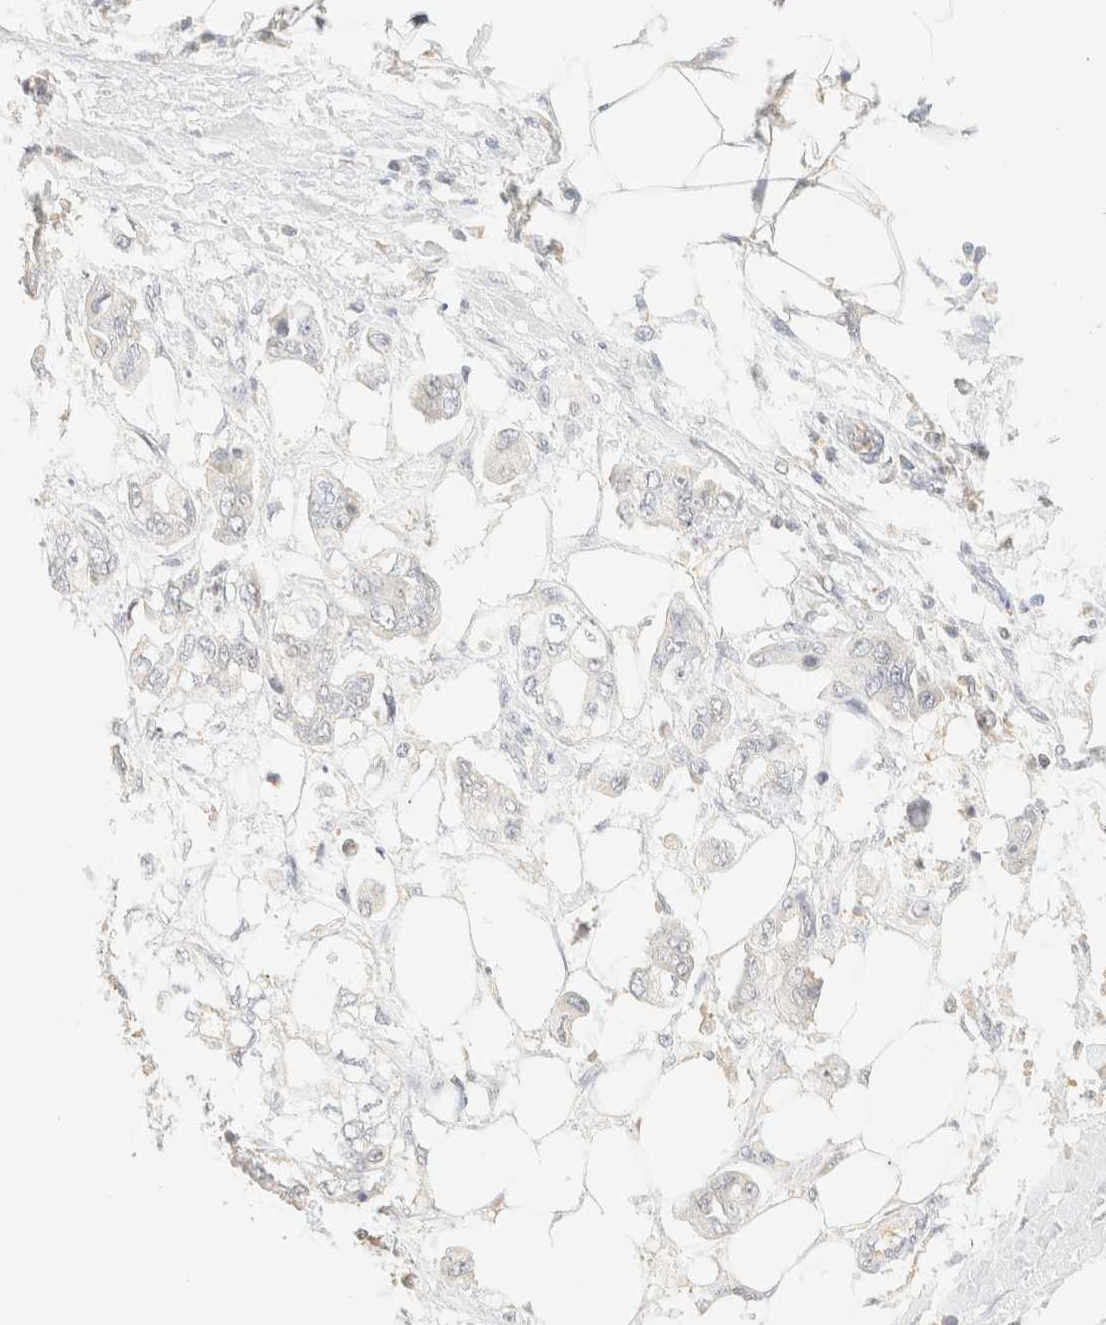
{"staining": {"intensity": "negative", "quantity": "none", "location": "none"}, "tissue": "stomach cancer", "cell_type": "Tumor cells", "image_type": "cancer", "snomed": [{"axis": "morphology", "description": "Adenocarcinoma, NOS"}, {"axis": "topography", "description": "Stomach"}], "caption": "A histopathology image of human stomach cancer (adenocarcinoma) is negative for staining in tumor cells.", "gene": "TIMD4", "patient": {"sex": "male", "age": 62}}